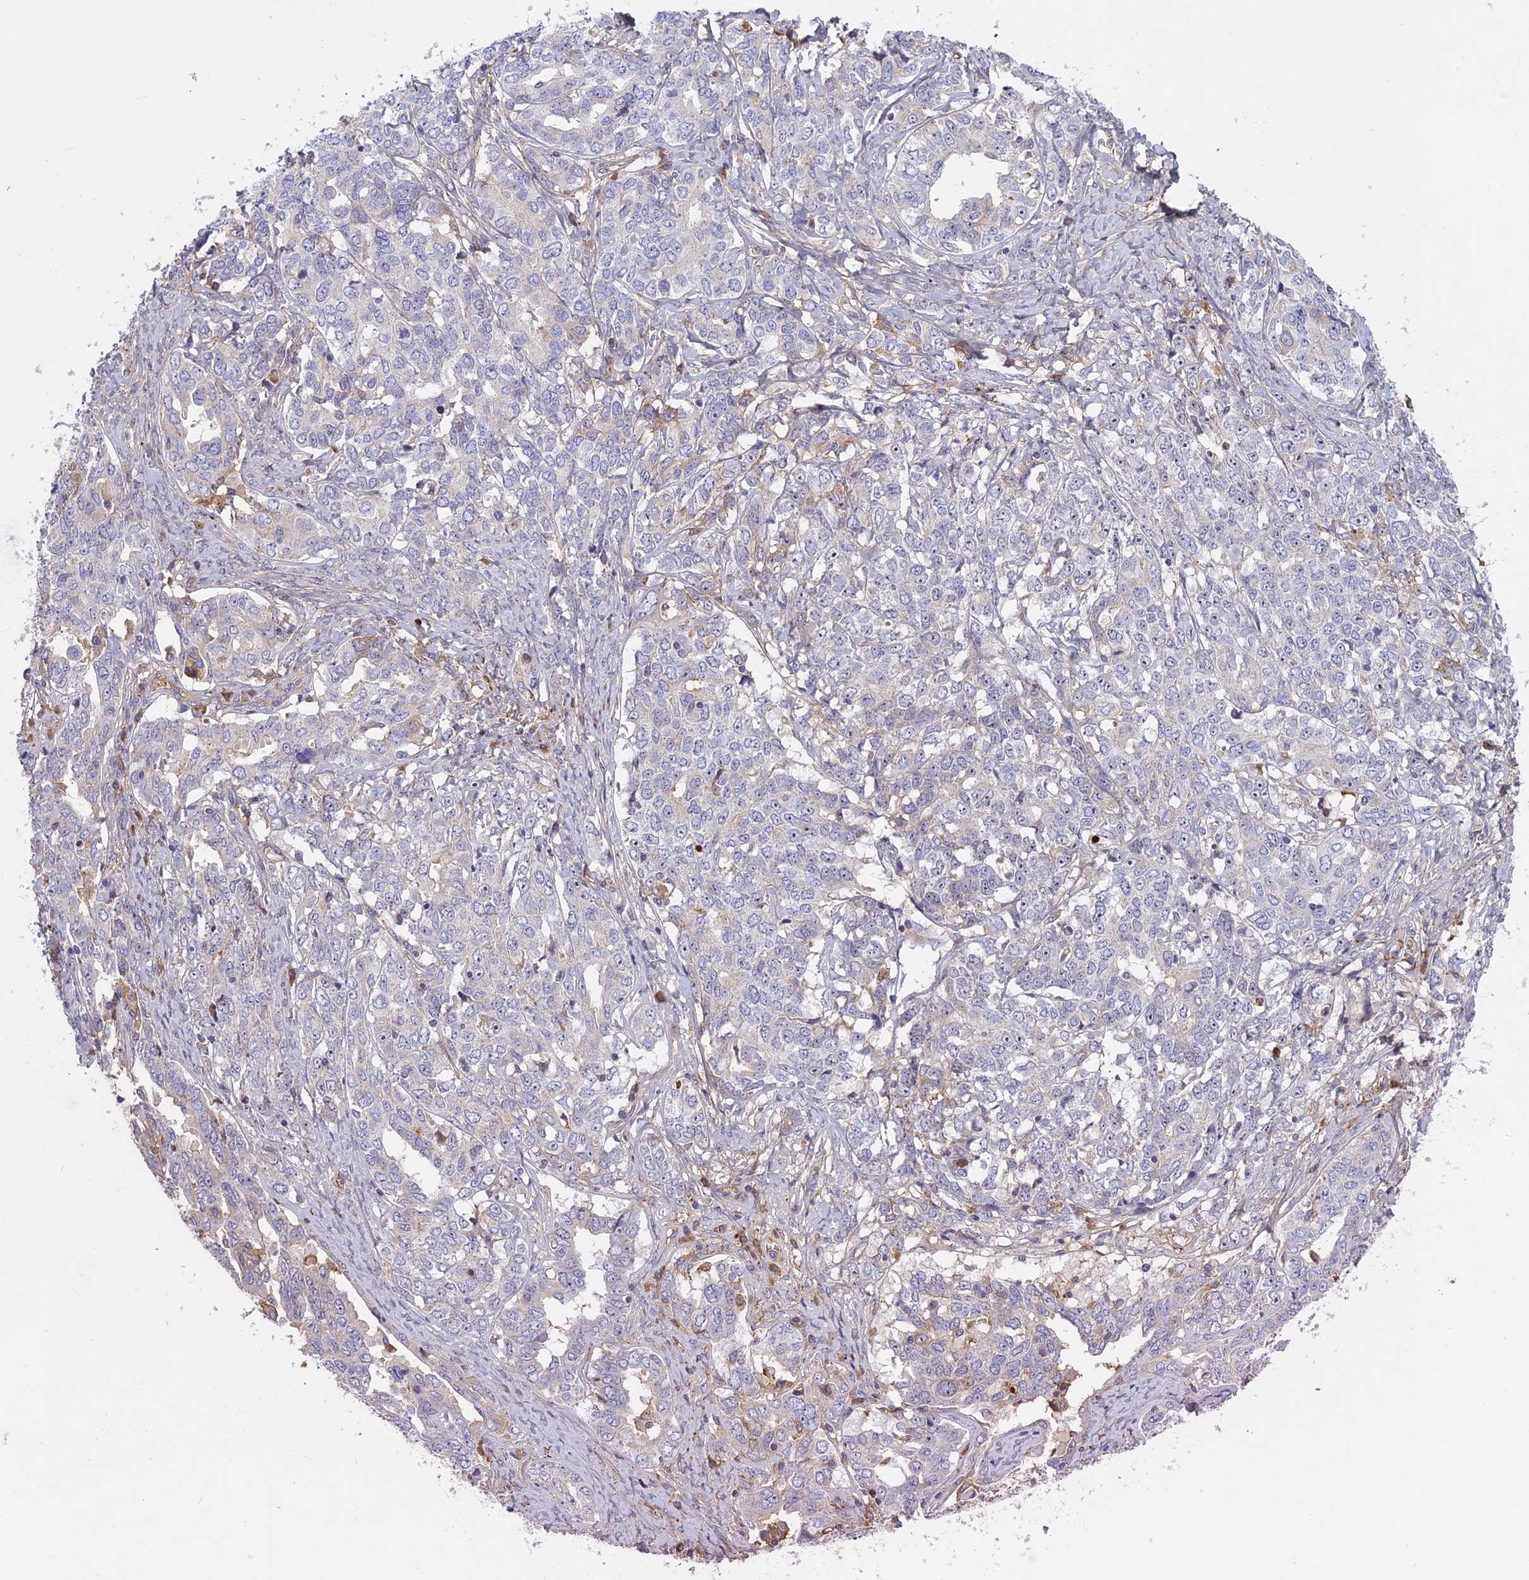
{"staining": {"intensity": "negative", "quantity": "none", "location": "none"}, "tissue": "ovarian cancer", "cell_type": "Tumor cells", "image_type": "cancer", "snomed": [{"axis": "morphology", "description": "Carcinoma, endometroid"}, {"axis": "topography", "description": "Ovary"}], "caption": "Immunohistochemical staining of human ovarian cancer demonstrates no significant positivity in tumor cells.", "gene": "ADO", "patient": {"sex": "female", "age": 62}}